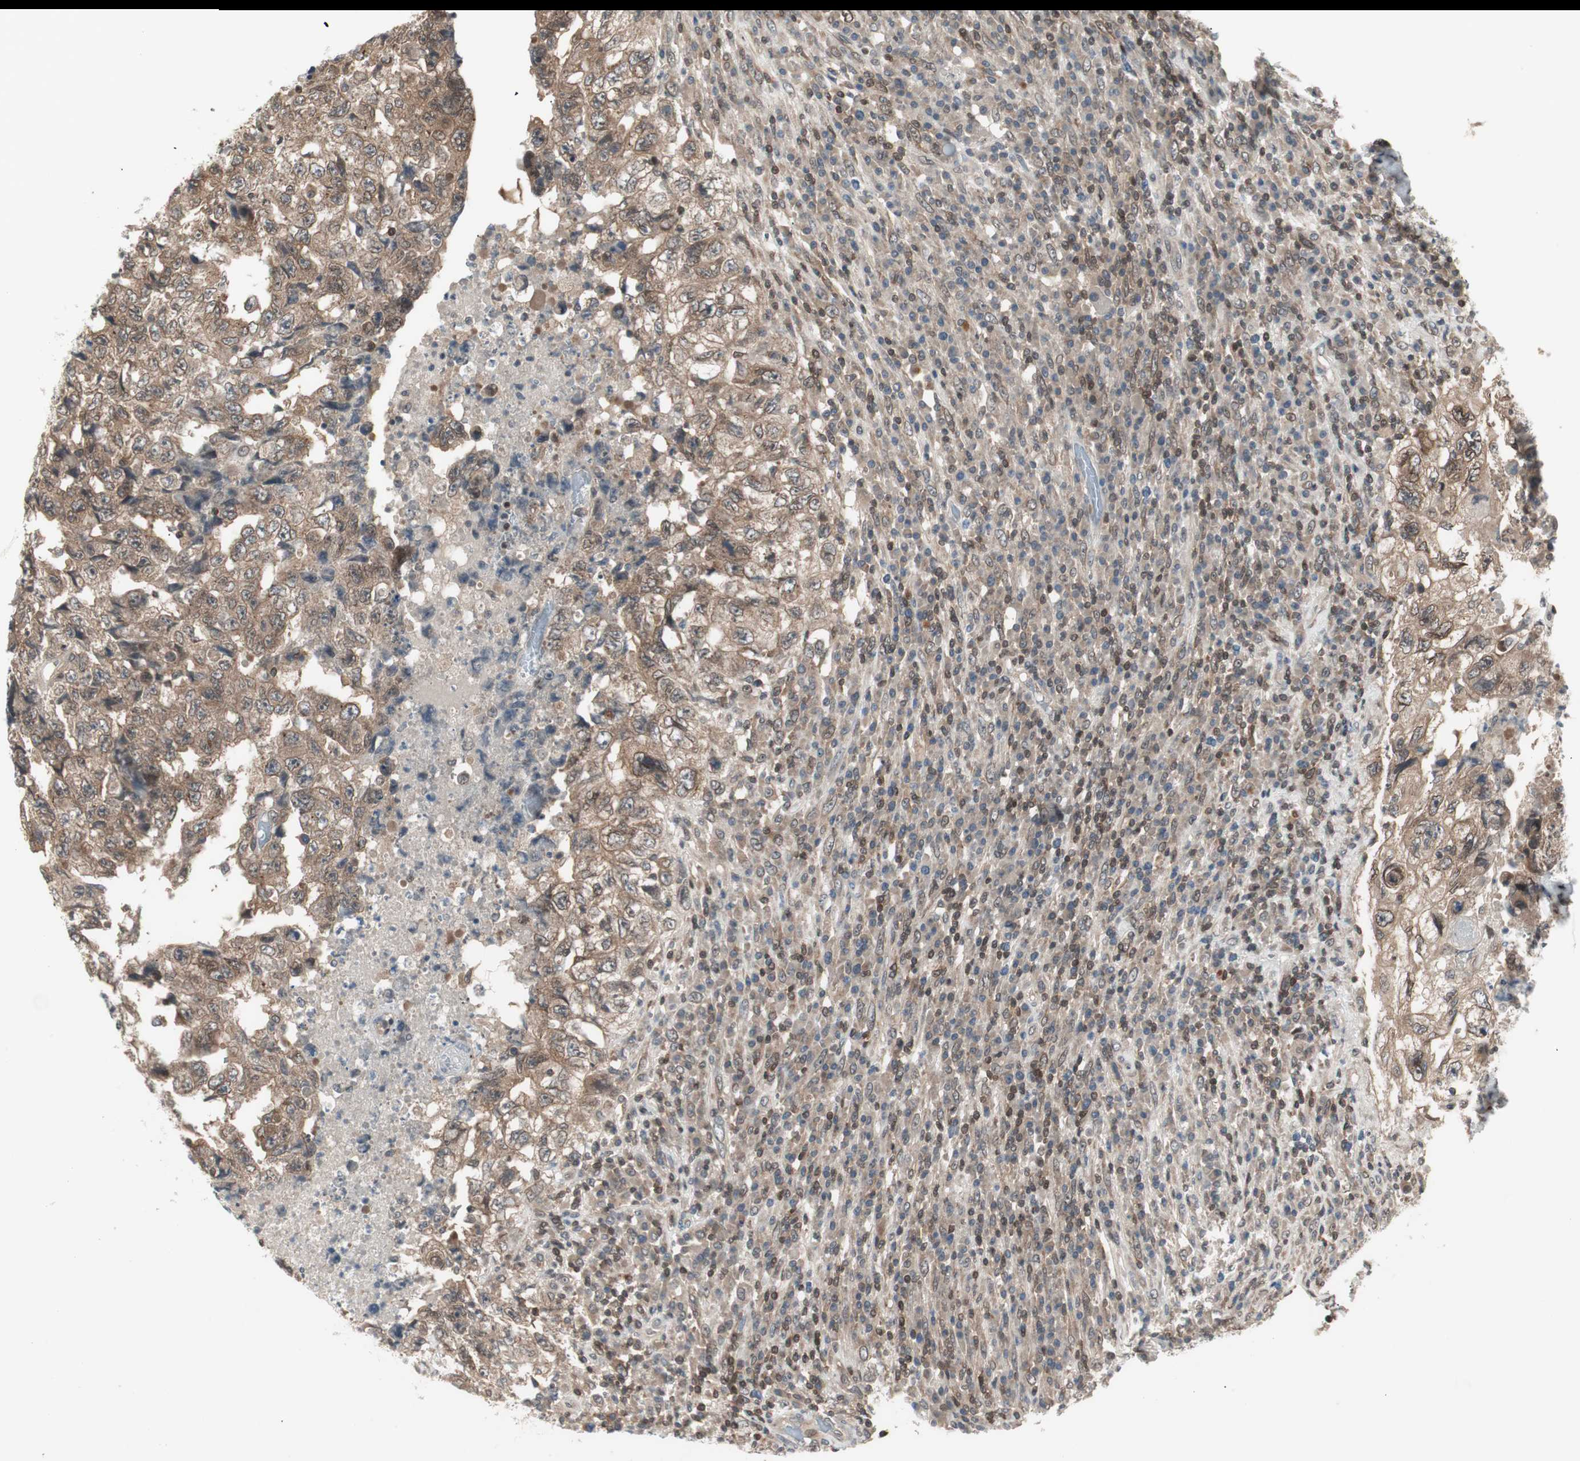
{"staining": {"intensity": "moderate", "quantity": ">75%", "location": "cytoplasmic/membranous"}, "tissue": "testis cancer", "cell_type": "Tumor cells", "image_type": "cancer", "snomed": [{"axis": "morphology", "description": "Necrosis, NOS"}, {"axis": "morphology", "description": "Carcinoma, Embryonal, NOS"}, {"axis": "topography", "description": "Testis"}], "caption": "Immunohistochemical staining of human testis cancer reveals medium levels of moderate cytoplasmic/membranous staining in about >75% of tumor cells. Immunohistochemistry stains the protein in brown and the nuclei are stained blue.", "gene": "UBE2I", "patient": {"sex": "male", "age": 19}}